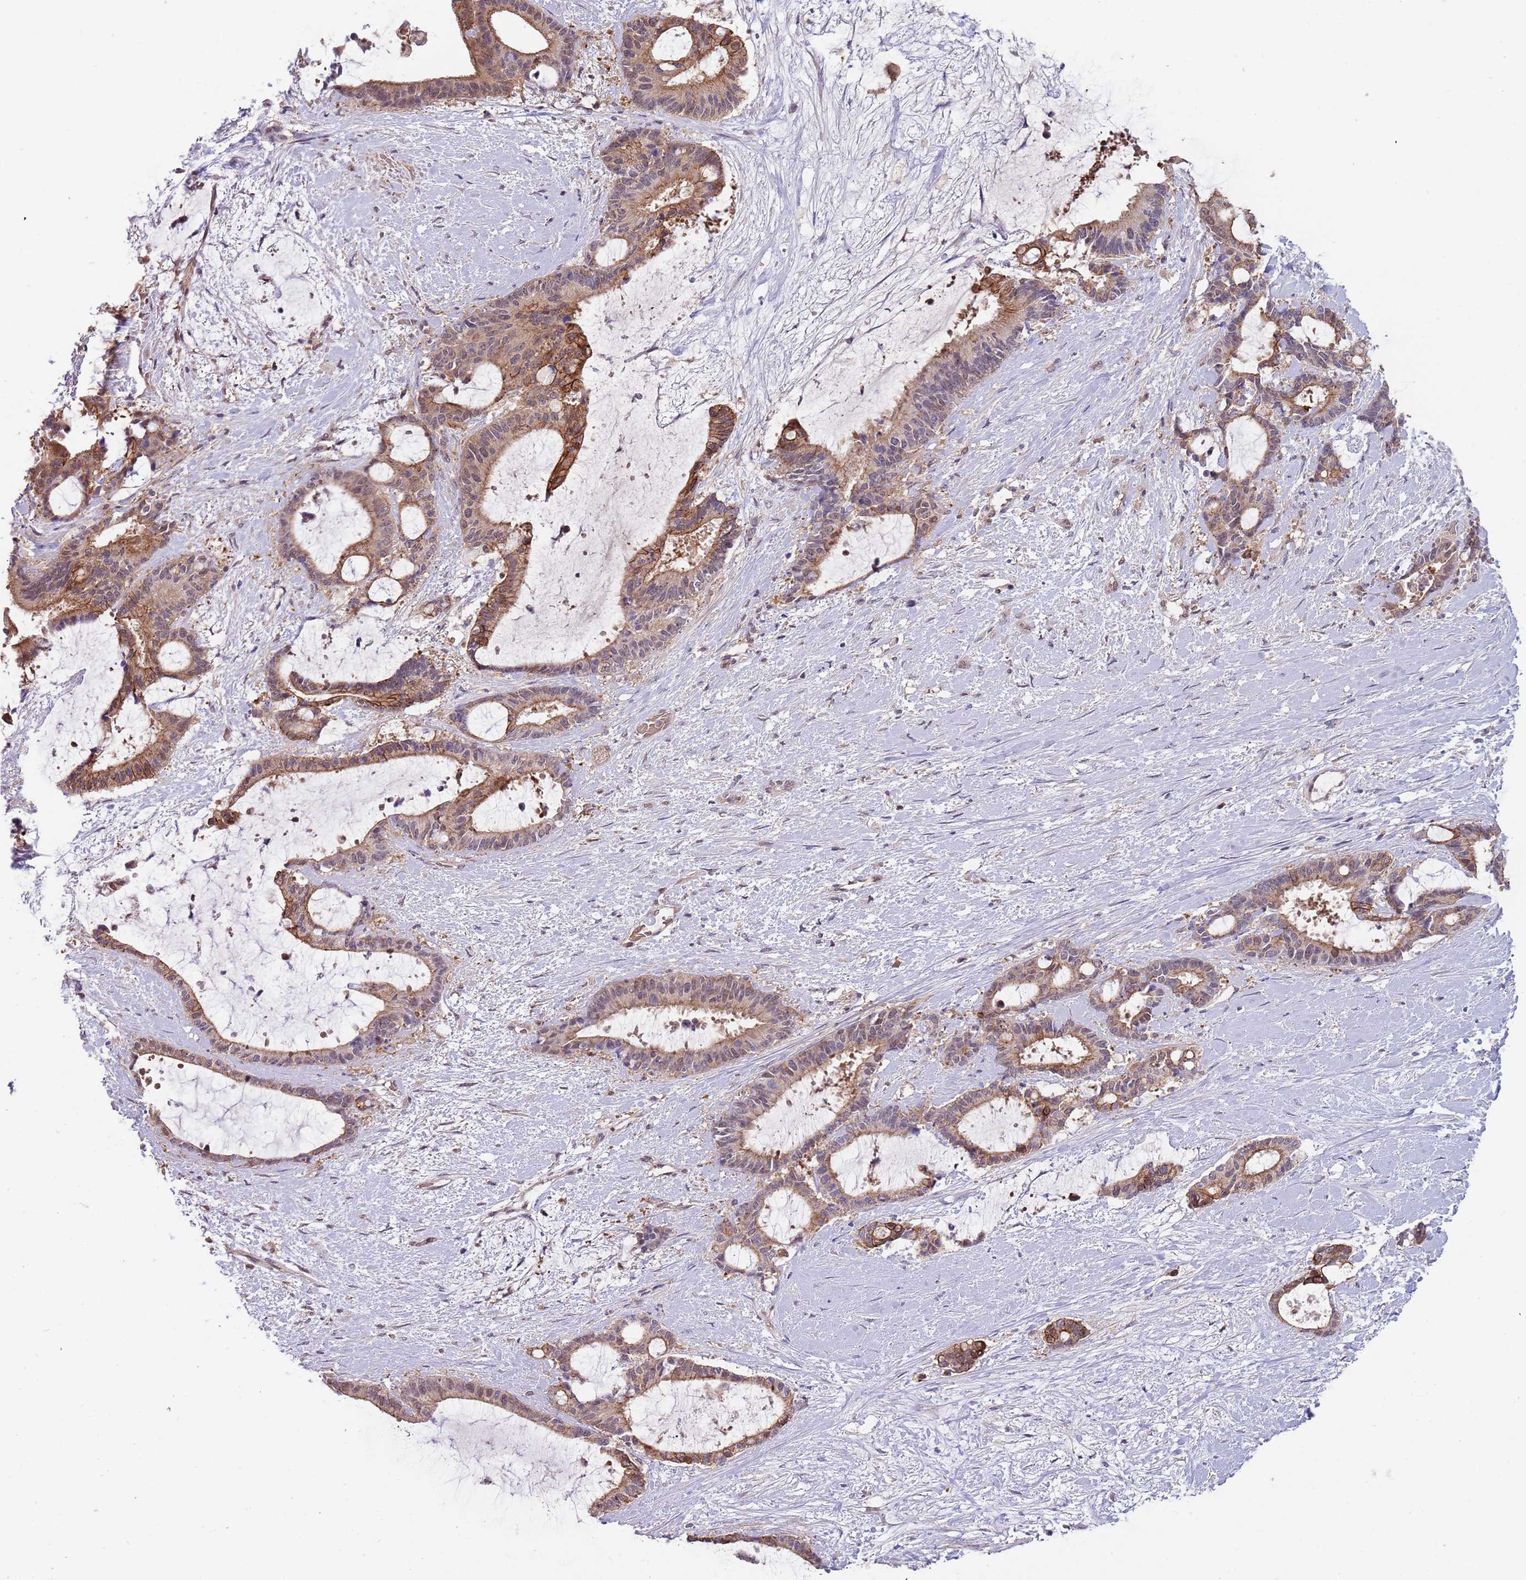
{"staining": {"intensity": "moderate", "quantity": ">75%", "location": "cytoplasmic/membranous"}, "tissue": "liver cancer", "cell_type": "Tumor cells", "image_type": "cancer", "snomed": [{"axis": "morphology", "description": "Normal tissue, NOS"}, {"axis": "morphology", "description": "Cholangiocarcinoma"}, {"axis": "topography", "description": "Liver"}, {"axis": "topography", "description": "Peripheral nerve tissue"}], "caption": "A micrograph of human liver cancer stained for a protein displays moderate cytoplasmic/membranous brown staining in tumor cells.", "gene": "GSDMD", "patient": {"sex": "female", "age": 73}}